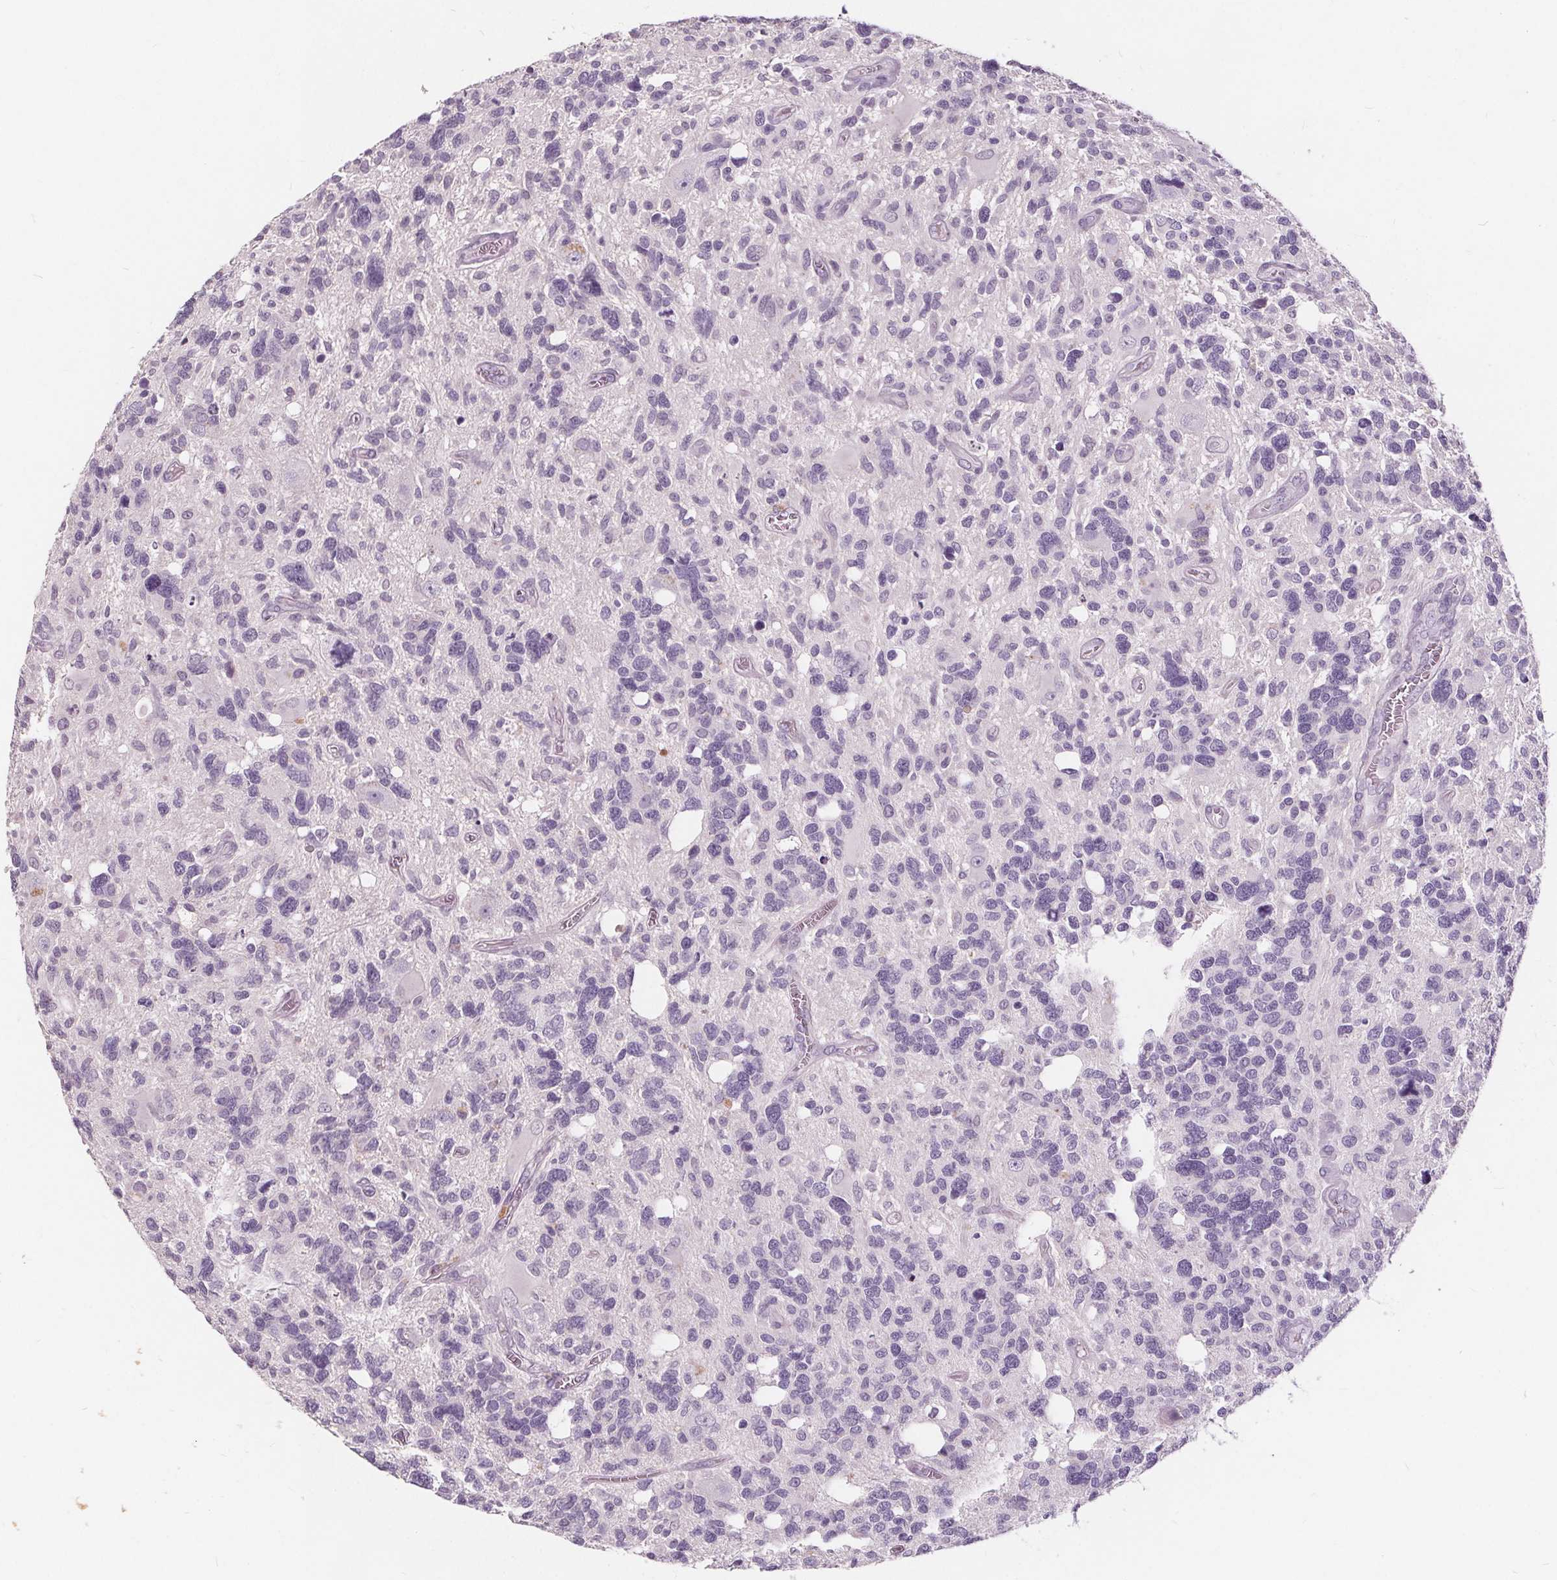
{"staining": {"intensity": "negative", "quantity": "none", "location": "none"}, "tissue": "glioma", "cell_type": "Tumor cells", "image_type": "cancer", "snomed": [{"axis": "morphology", "description": "Glioma, malignant, High grade"}, {"axis": "topography", "description": "Brain"}], "caption": "The micrograph exhibits no significant staining in tumor cells of glioma.", "gene": "PLA2G2E", "patient": {"sex": "male", "age": 49}}